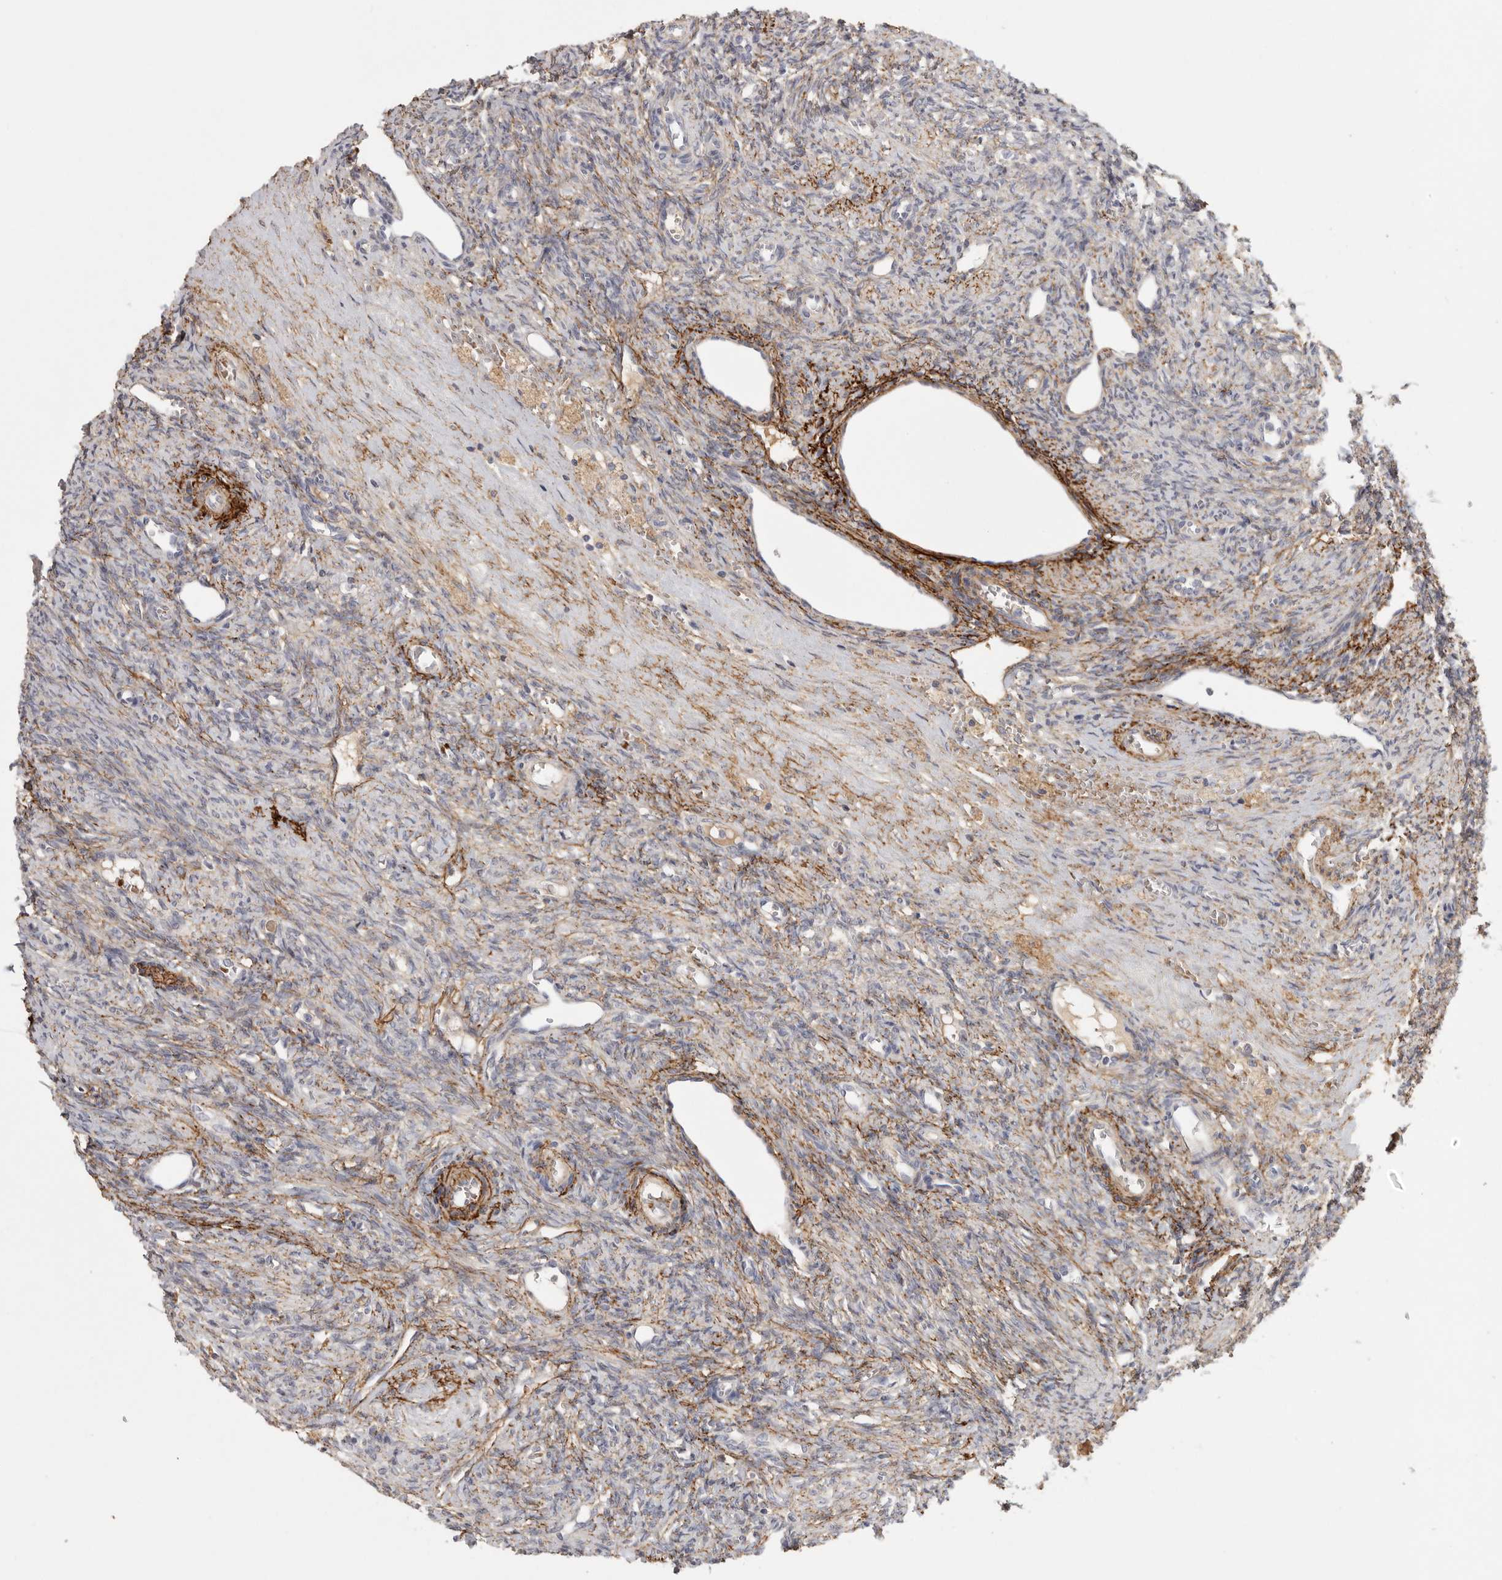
{"staining": {"intensity": "strong", "quantity": ">75%", "location": "cytoplasmic/membranous"}, "tissue": "ovary", "cell_type": "Follicle cells", "image_type": "normal", "snomed": [{"axis": "morphology", "description": "Normal tissue, NOS"}, {"axis": "topography", "description": "Ovary"}], "caption": "Approximately >75% of follicle cells in unremarkable ovary show strong cytoplasmic/membranous protein positivity as visualized by brown immunohistochemical staining.", "gene": "CFAP298", "patient": {"sex": "female", "age": 41}}